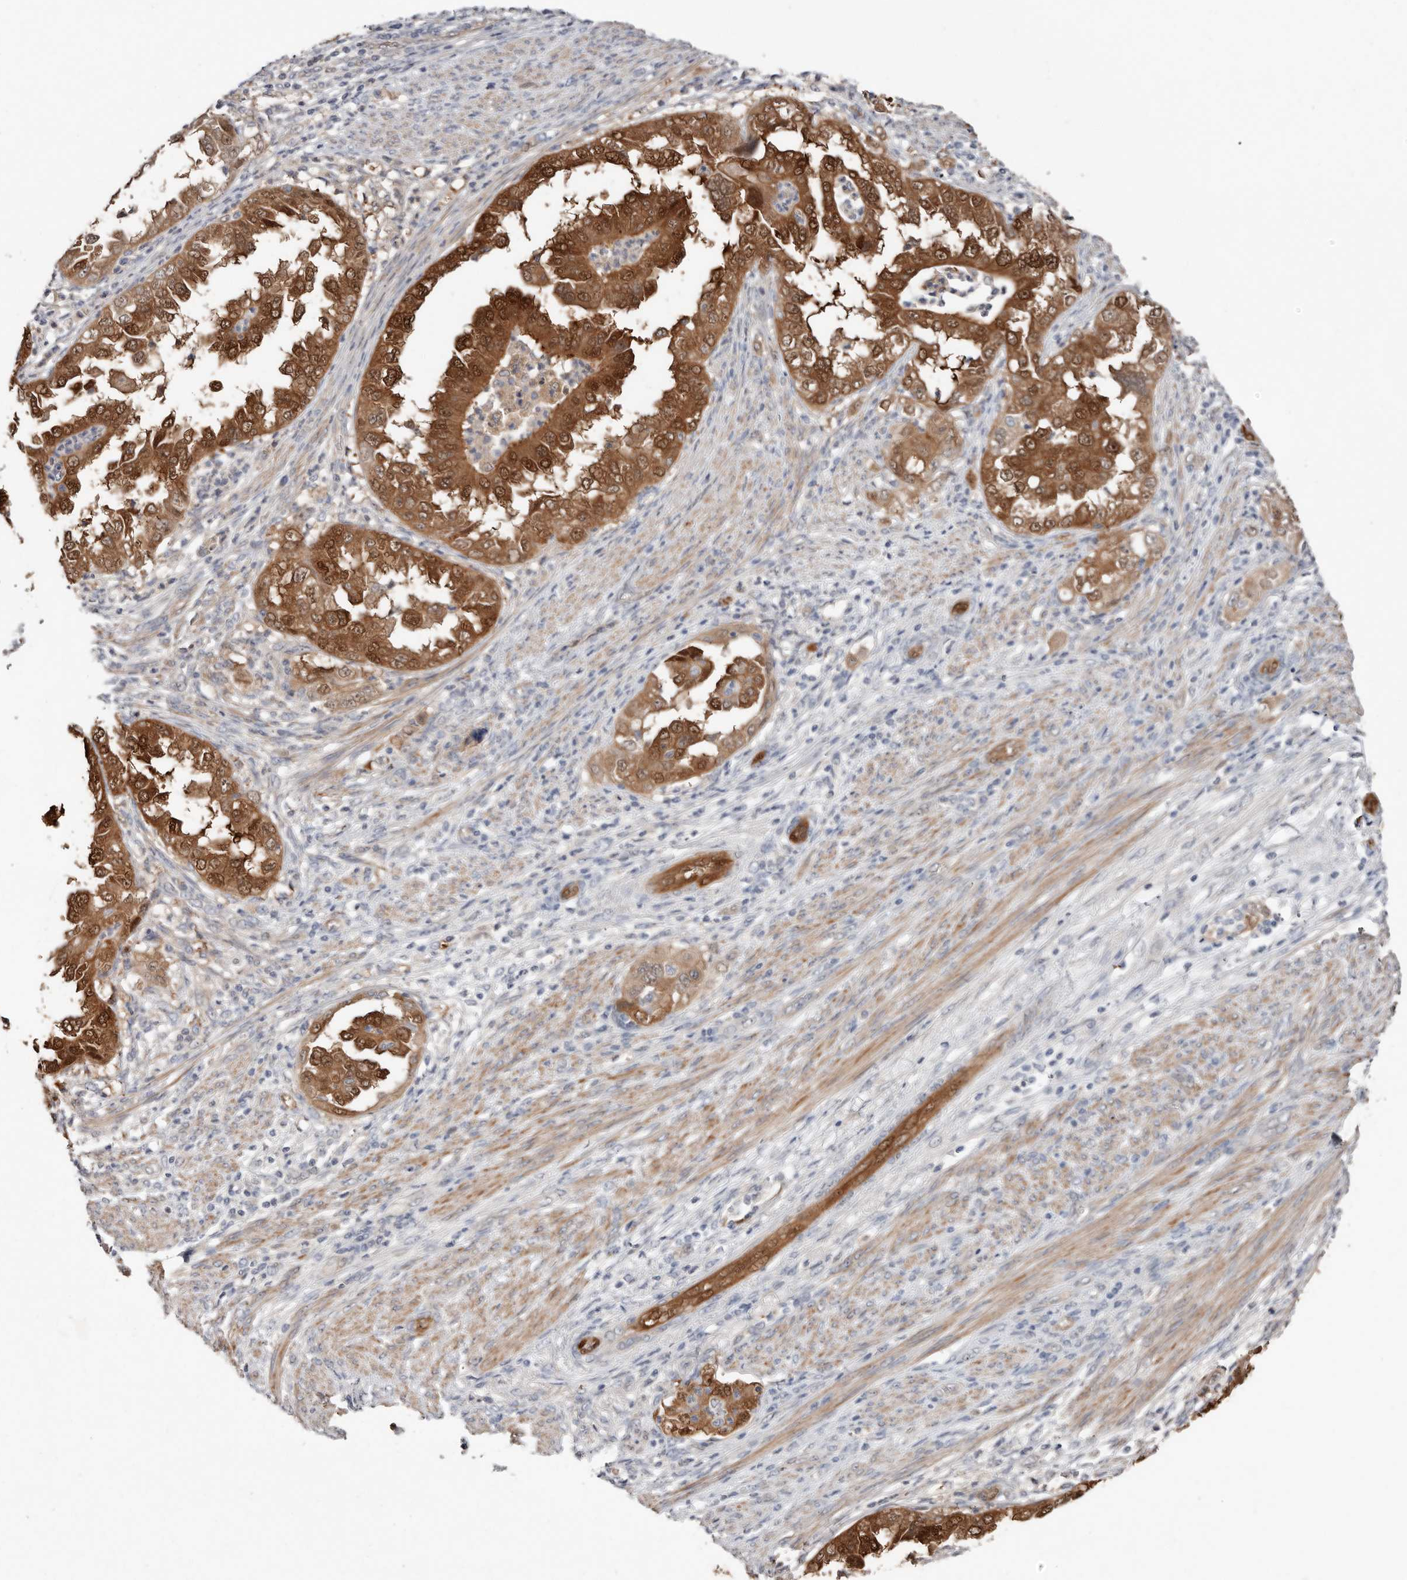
{"staining": {"intensity": "strong", "quantity": ">75%", "location": "cytoplasmic/membranous,nuclear"}, "tissue": "endometrial cancer", "cell_type": "Tumor cells", "image_type": "cancer", "snomed": [{"axis": "morphology", "description": "Adenocarcinoma, NOS"}, {"axis": "topography", "description": "Endometrium"}], "caption": "Brown immunohistochemical staining in human endometrial adenocarcinoma demonstrates strong cytoplasmic/membranous and nuclear positivity in about >75% of tumor cells.", "gene": "ASRGL1", "patient": {"sex": "female", "age": 85}}